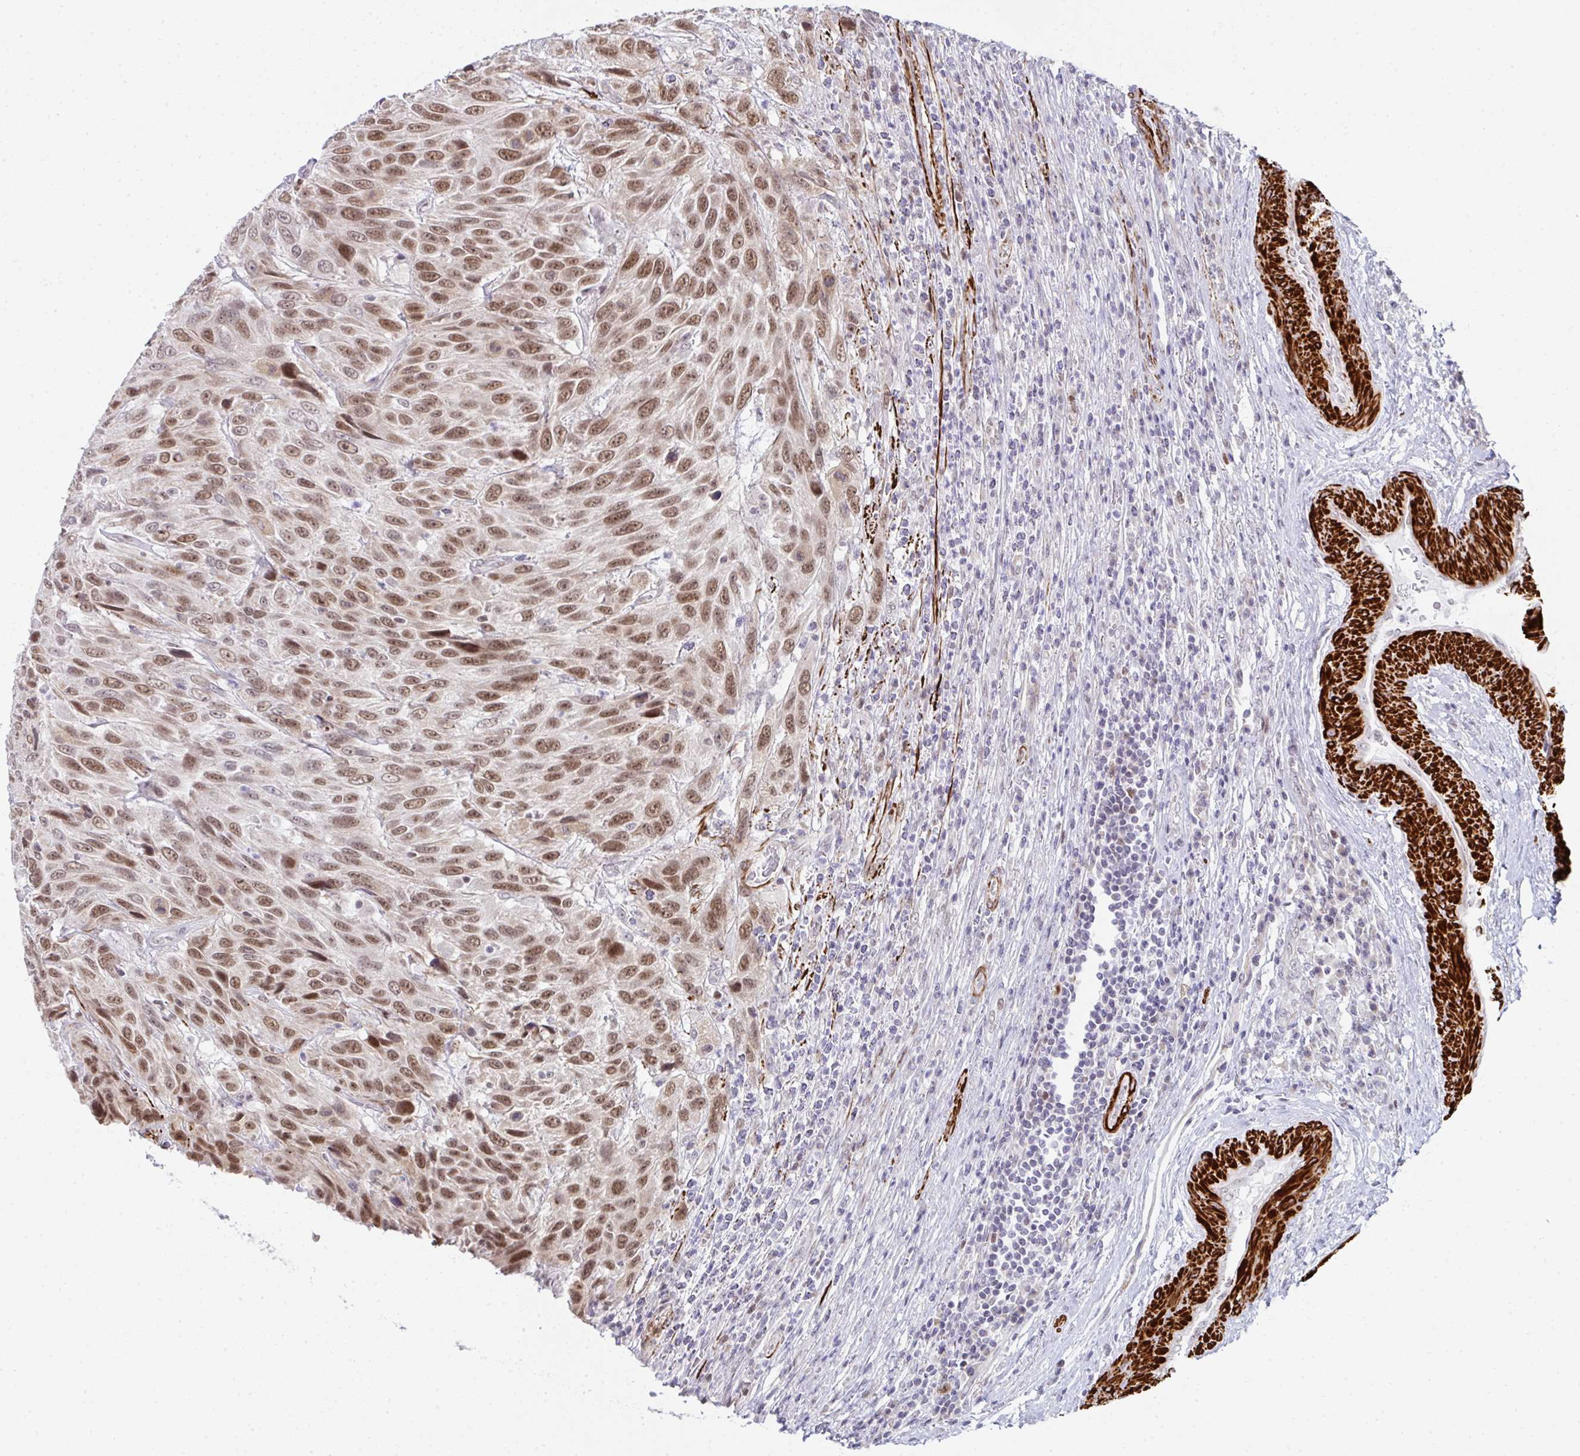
{"staining": {"intensity": "moderate", "quantity": ">75%", "location": "nuclear"}, "tissue": "urothelial cancer", "cell_type": "Tumor cells", "image_type": "cancer", "snomed": [{"axis": "morphology", "description": "Urothelial carcinoma, High grade"}, {"axis": "topography", "description": "Urinary bladder"}], "caption": "Immunohistochemical staining of human high-grade urothelial carcinoma shows medium levels of moderate nuclear expression in about >75% of tumor cells.", "gene": "GINS2", "patient": {"sex": "female", "age": 70}}